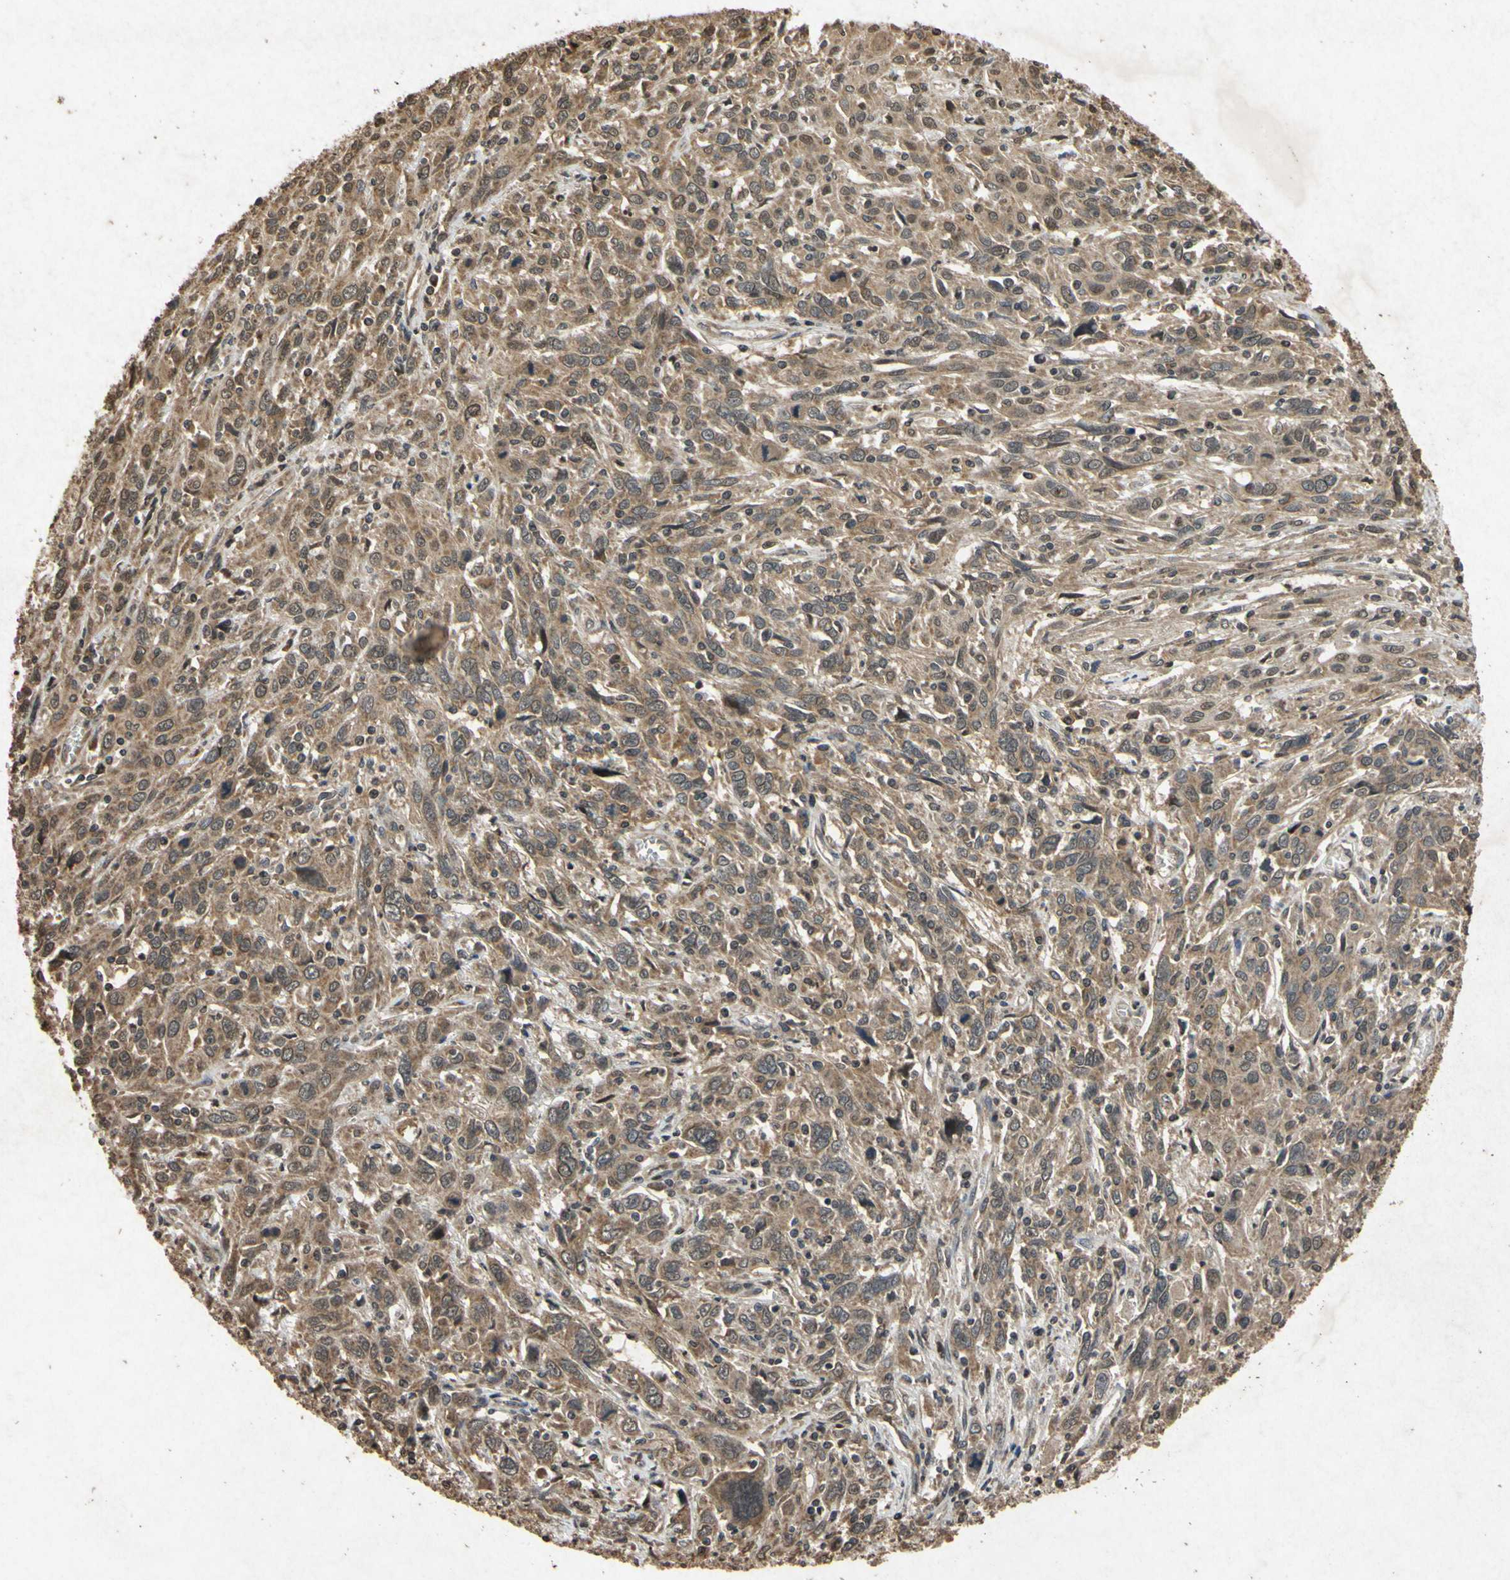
{"staining": {"intensity": "moderate", "quantity": ">75%", "location": "cytoplasmic/membranous"}, "tissue": "cervical cancer", "cell_type": "Tumor cells", "image_type": "cancer", "snomed": [{"axis": "morphology", "description": "Squamous cell carcinoma, NOS"}, {"axis": "topography", "description": "Cervix"}], "caption": "Immunohistochemistry photomicrograph of squamous cell carcinoma (cervical) stained for a protein (brown), which exhibits medium levels of moderate cytoplasmic/membranous positivity in about >75% of tumor cells.", "gene": "ATP6V1H", "patient": {"sex": "female", "age": 46}}